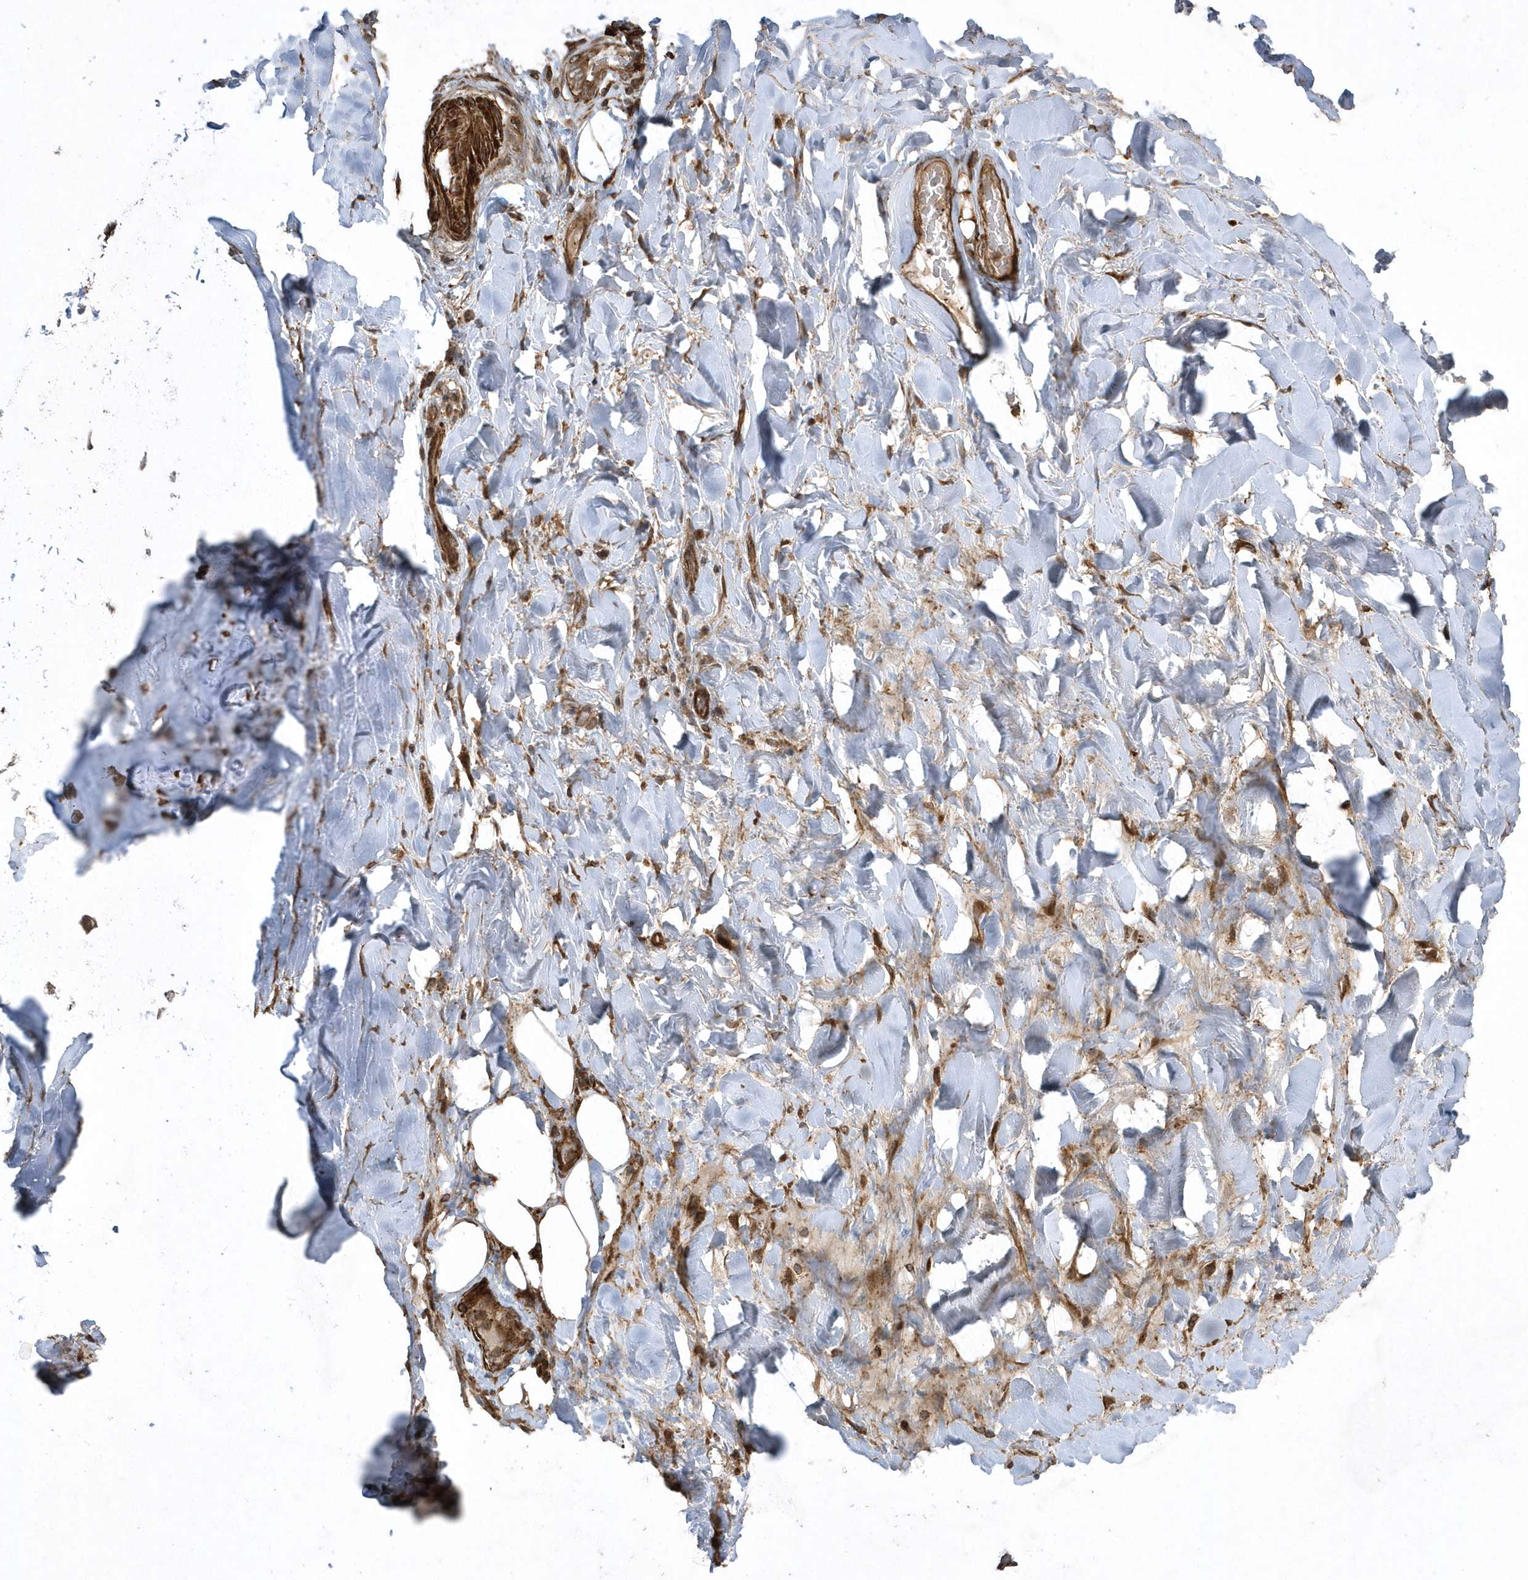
{"staining": {"intensity": "strong", "quantity": ">75%", "location": "cytoplasmic/membranous"}, "tissue": "adipose tissue", "cell_type": "Adipocytes", "image_type": "normal", "snomed": [{"axis": "morphology", "description": "Normal tissue, NOS"}, {"axis": "morphology", "description": "Squamous cell carcinoma, NOS"}, {"axis": "topography", "description": "Lymph node"}, {"axis": "topography", "description": "Bronchus"}, {"axis": "topography", "description": "Lung"}], "caption": "Protein expression analysis of benign adipose tissue shows strong cytoplasmic/membranous positivity in about >75% of adipocytes. (IHC, brightfield microscopy, high magnification).", "gene": "SENP8", "patient": {"sex": "male", "age": 66}}